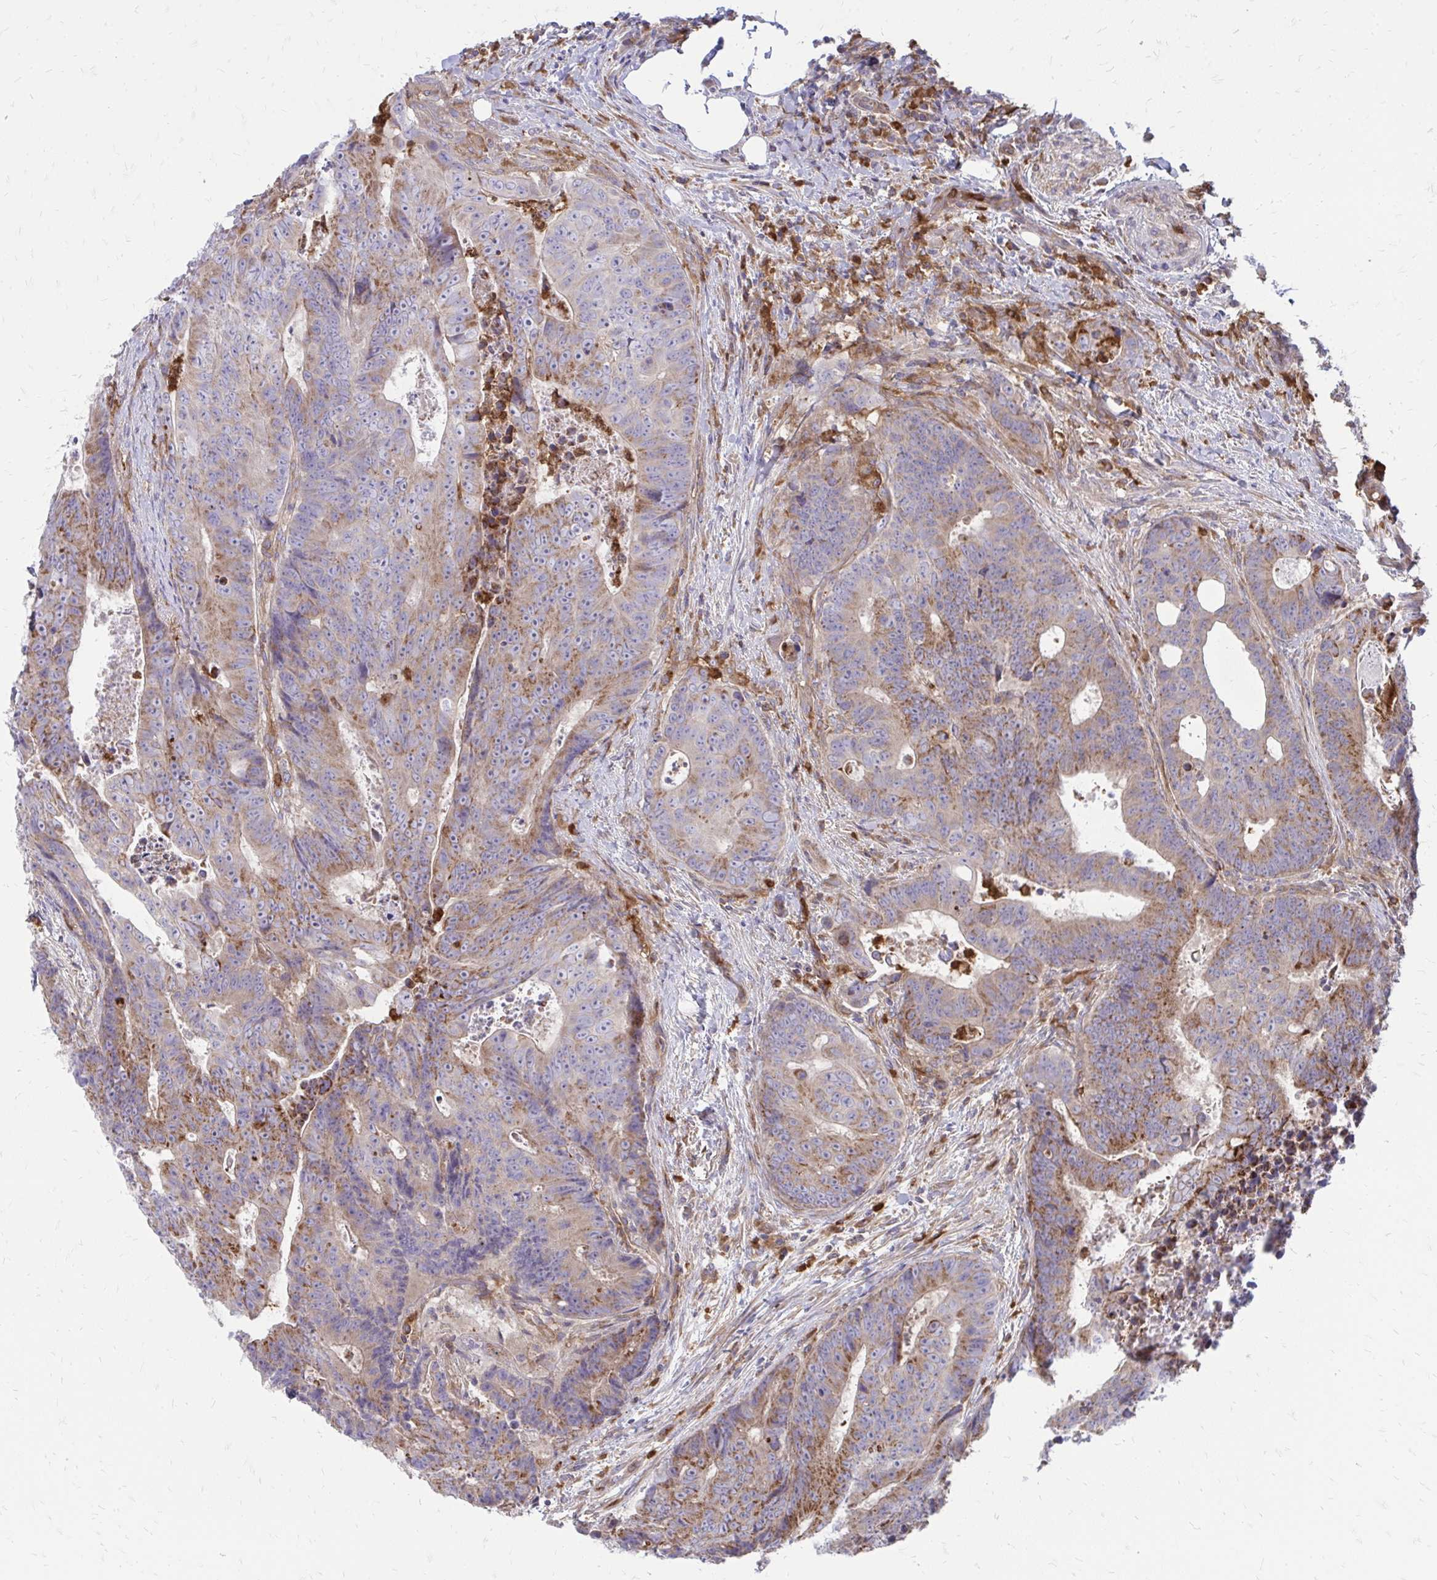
{"staining": {"intensity": "weak", "quantity": "25%-75%", "location": "cytoplasmic/membranous"}, "tissue": "colorectal cancer", "cell_type": "Tumor cells", "image_type": "cancer", "snomed": [{"axis": "morphology", "description": "Adenocarcinoma, NOS"}, {"axis": "topography", "description": "Colon"}], "caption": "Colorectal cancer stained for a protein demonstrates weak cytoplasmic/membranous positivity in tumor cells.", "gene": "ASAP1", "patient": {"sex": "female", "age": 48}}